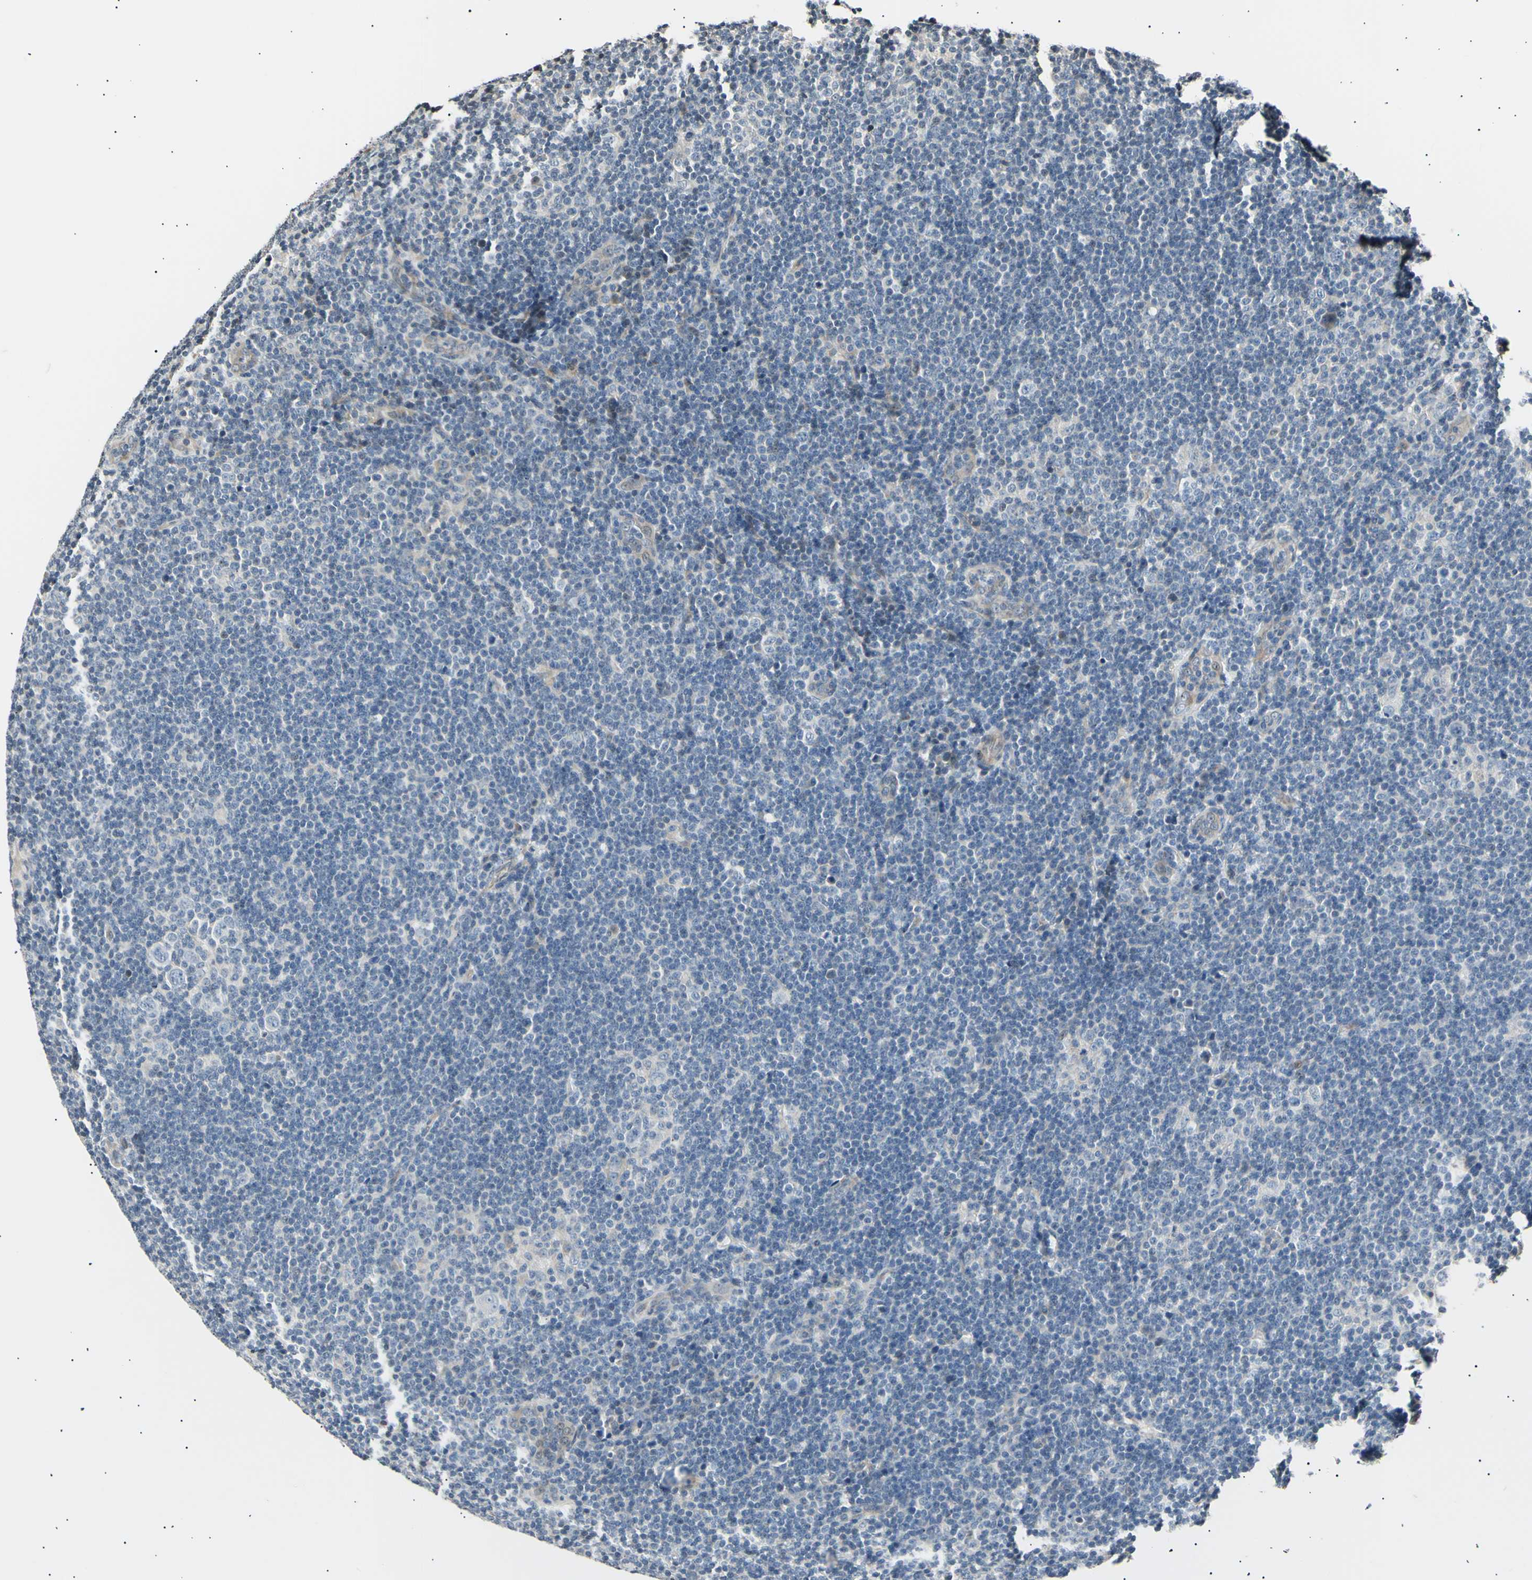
{"staining": {"intensity": "negative", "quantity": "none", "location": "none"}, "tissue": "lymphoma", "cell_type": "Tumor cells", "image_type": "cancer", "snomed": [{"axis": "morphology", "description": "Hodgkin's disease, NOS"}, {"axis": "topography", "description": "Lymph node"}], "caption": "Hodgkin's disease was stained to show a protein in brown. There is no significant staining in tumor cells. (DAB (3,3'-diaminobenzidine) immunohistochemistry (IHC), high magnification).", "gene": "AK1", "patient": {"sex": "female", "age": 57}}